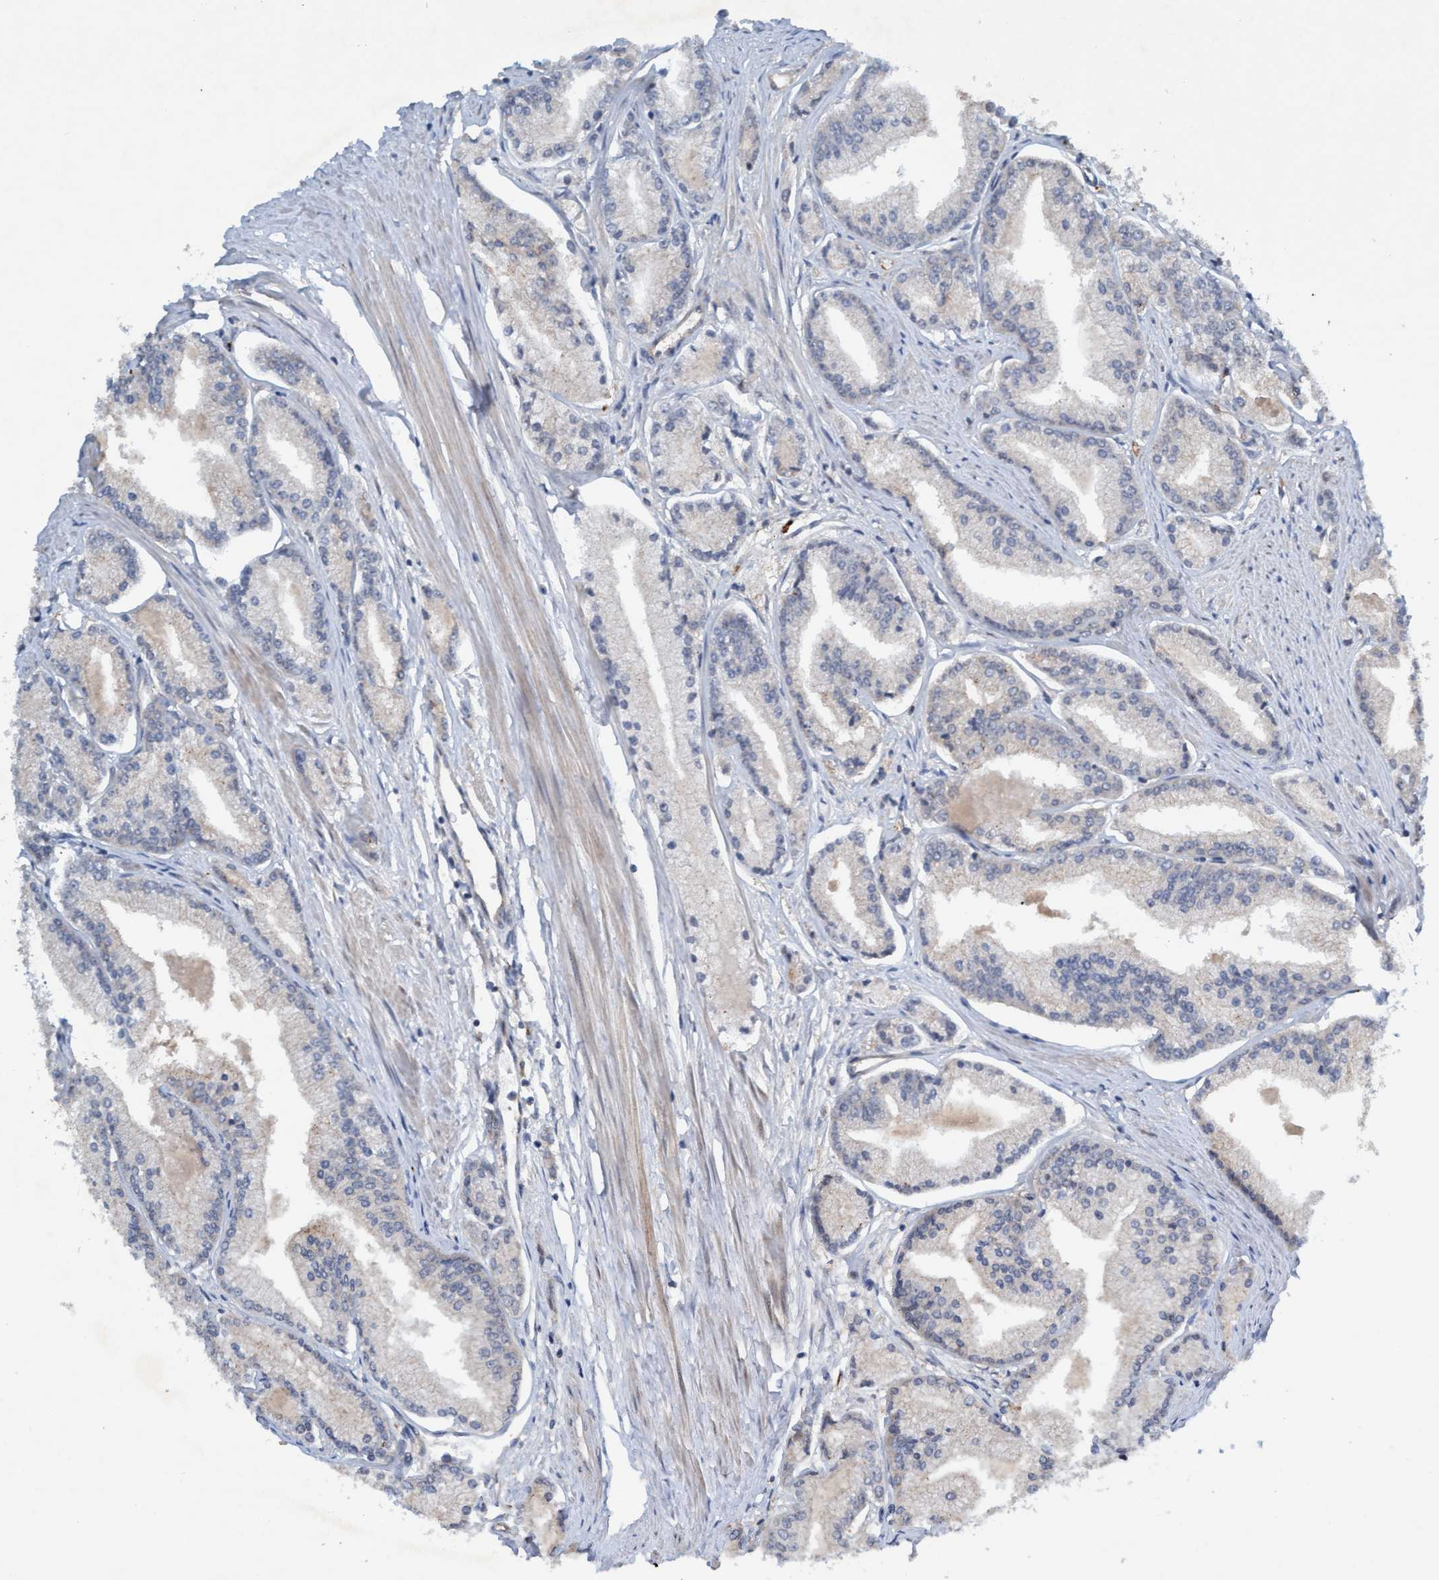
{"staining": {"intensity": "negative", "quantity": "none", "location": "none"}, "tissue": "prostate cancer", "cell_type": "Tumor cells", "image_type": "cancer", "snomed": [{"axis": "morphology", "description": "Adenocarcinoma, Low grade"}, {"axis": "topography", "description": "Prostate"}], "caption": "The histopathology image shows no staining of tumor cells in prostate adenocarcinoma (low-grade).", "gene": "TRIM65", "patient": {"sex": "male", "age": 52}}